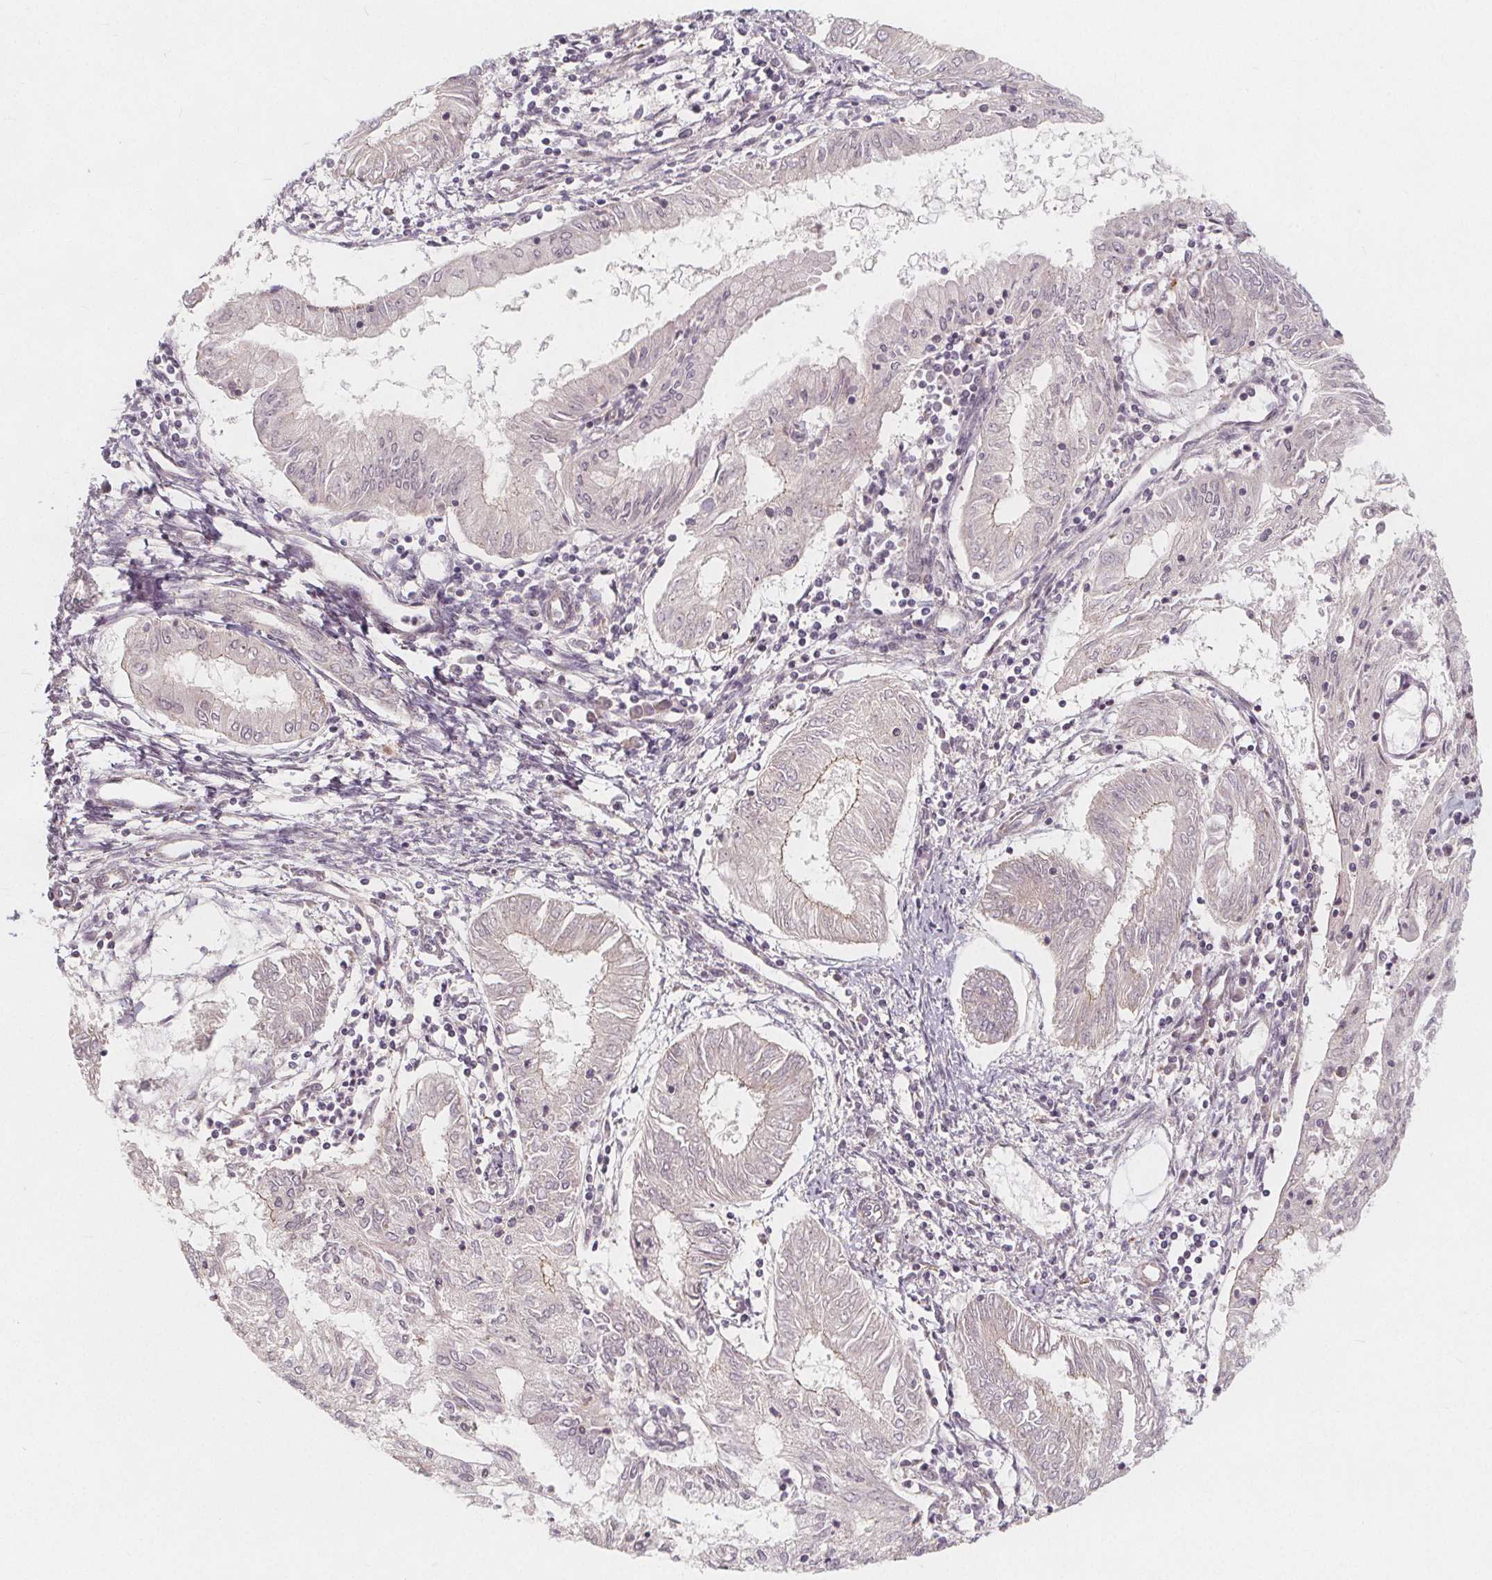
{"staining": {"intensity": "negative", "quantity": "none", "location": "none"}, "tissue": "endometrial cancer", "cell_type": "Tumor cells", "image_type": "cancer", "snomed": [{"axis": "morphology", "description": "Adenocarcinoma, NOS"}, {"axis": "topography", "description": "Endometrium"}], "caption": "DAB immunohistochemical staining of human endometrial cancer (adenocarcinoma) exhibits no significant staining in tumor cells. (Stains: DAB immunohistochemistry (IHC) with hematoxylin counter stain, Microscopy: brightfield microscopy at high magnification).", "gene": "AKT1S1", "patient": {"sex": "female", "age": 68}}